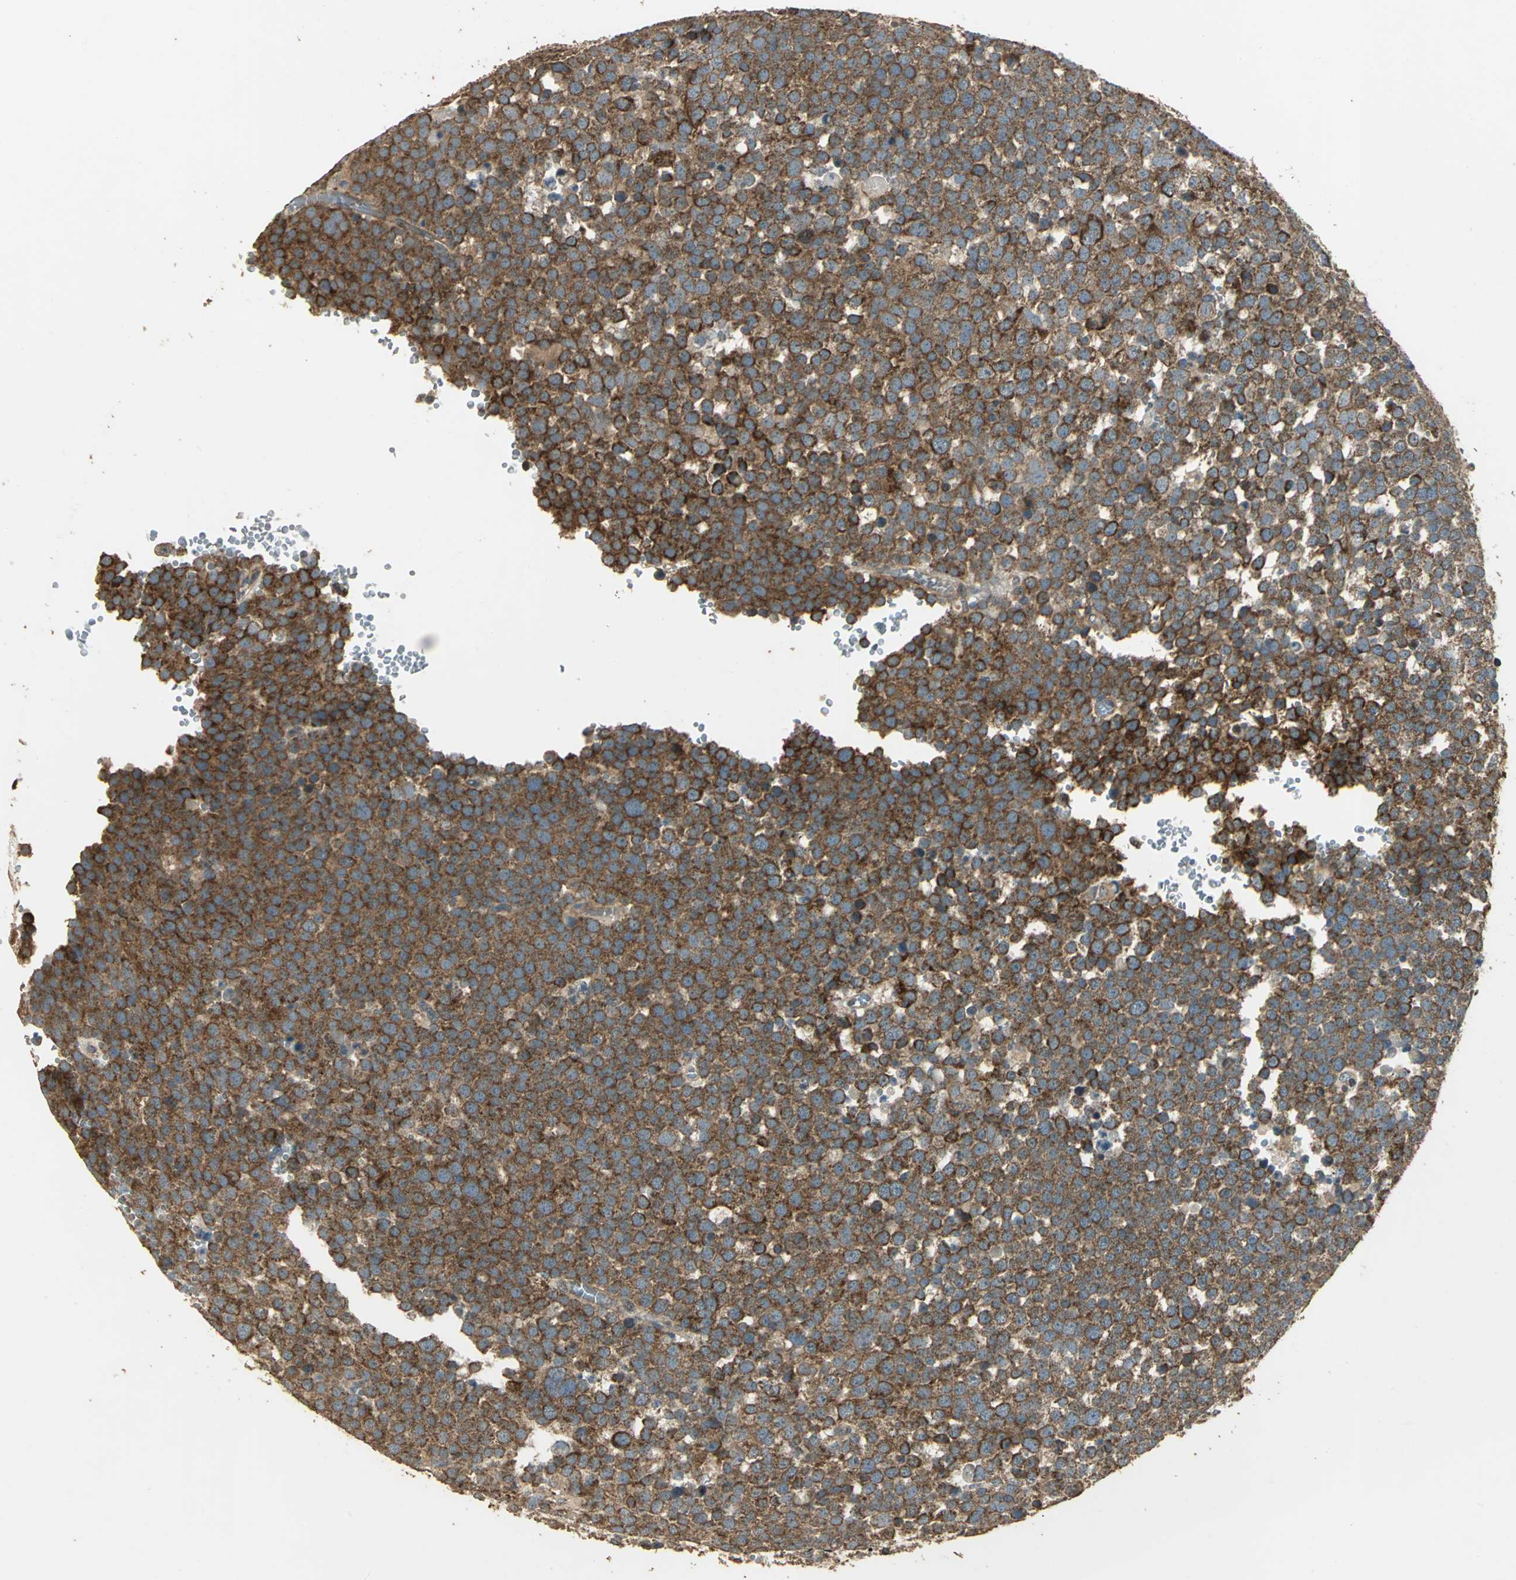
{"staining": {"intensity": "strong", "quantity": ">75%", "location": "cytoplasmic/membranous"}, "tissue": "testis cancer", "cell_type": "Tumor cells", "image_type": "cancer", "snomed": [{"axis": "morphology", "description": "Seminoma, NOS"}, {"axis": "topography", "description": "Testis"}], "caption": "Testis seminoma stained with immunohistochemistry (IHC) displays strong cytoplasmic/membranous staining in approximately >75% of tumor cells.", "gene": "KANK1", "patient": {"sex": "male", "age": 71}}